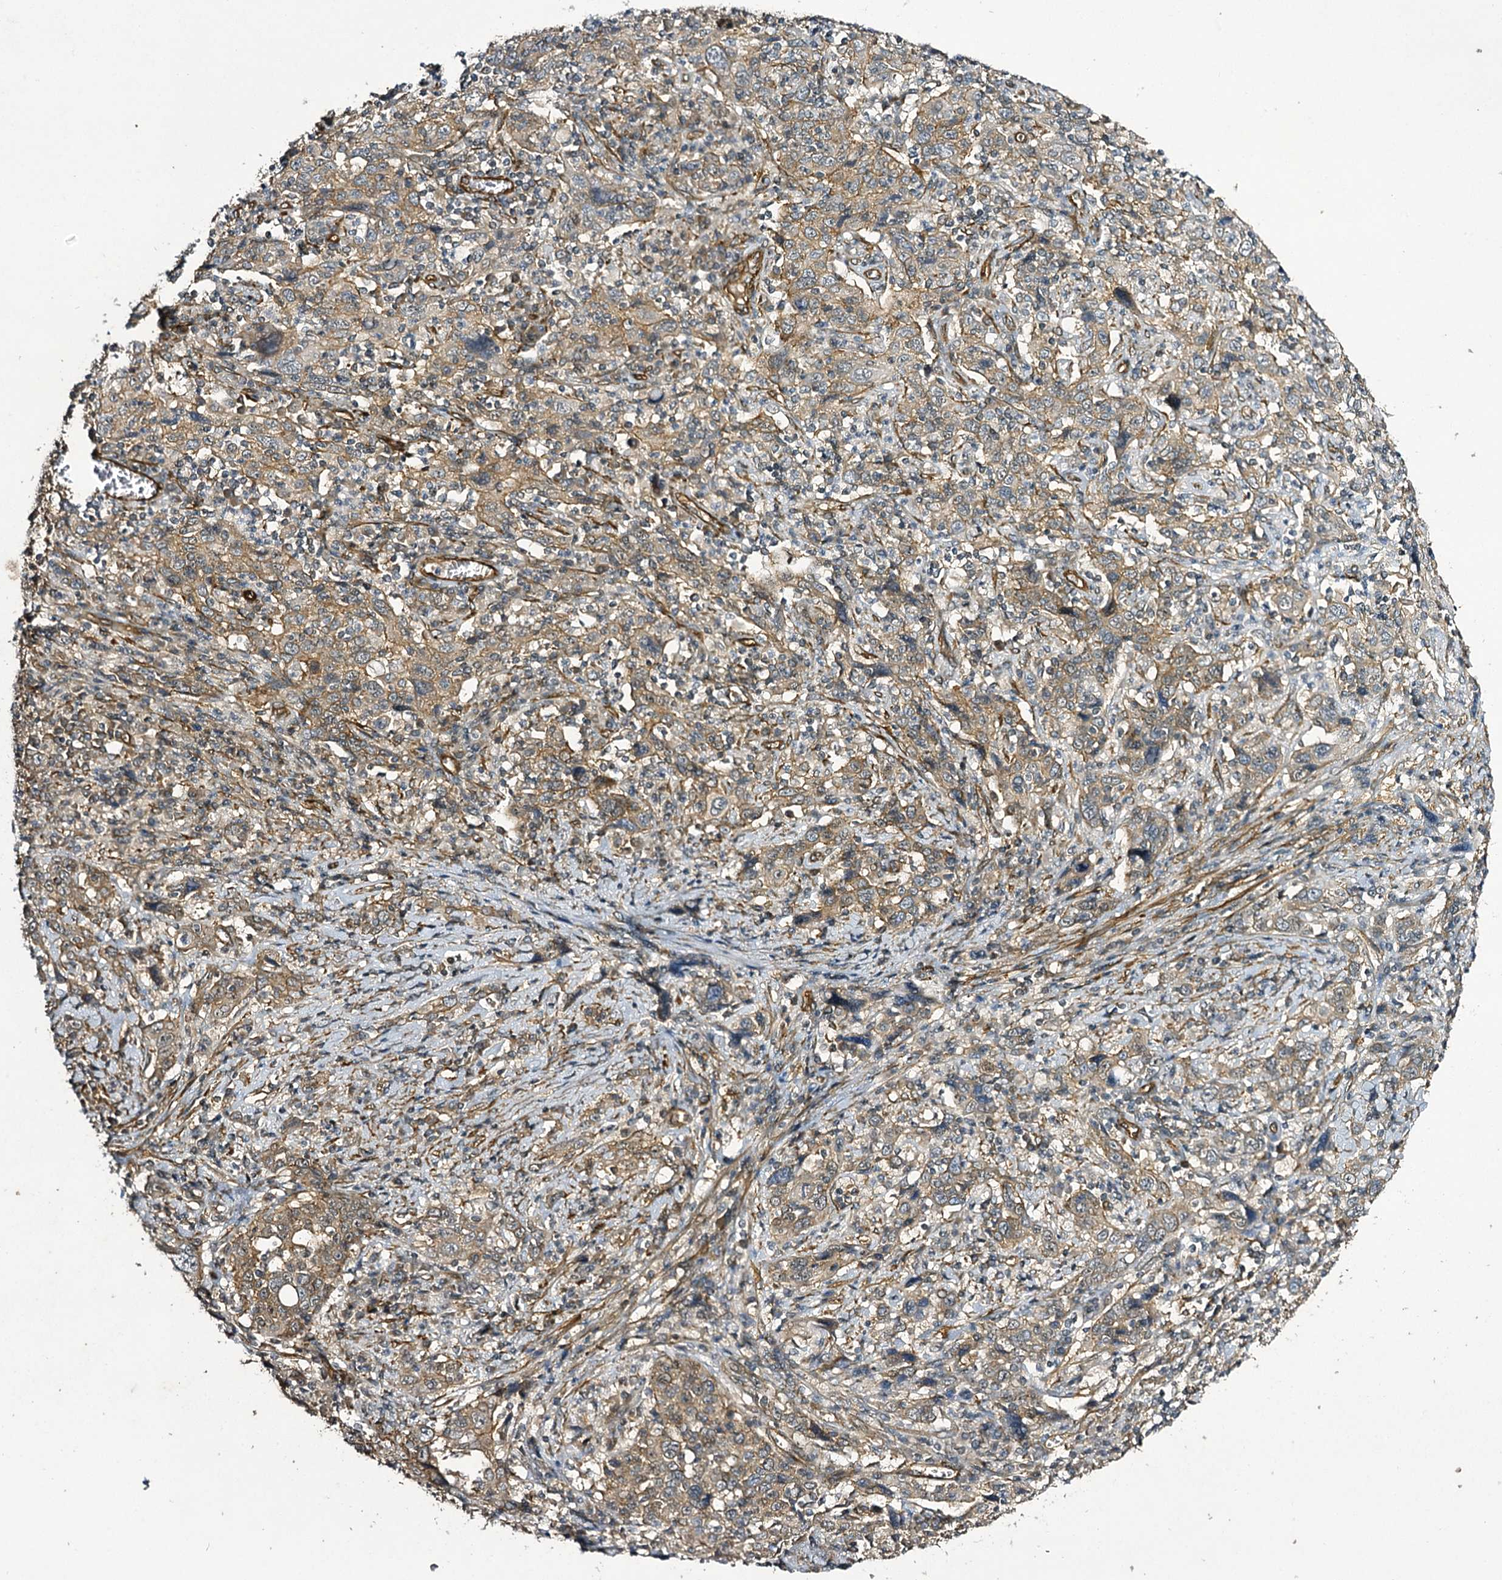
{"staining": {"intensity": "weak", "quantity": ">75%", "location": "cytoplasmic/membranous"}, "tissue": "cervical cancer", "cell_type": "Tumor cells", "image_type": "cancer", "snomed": [{"axis": "morphology", "description": "Squamous cell carcinoma, NOS"}, {"axis": "topography", "description": "Cervix"}], "caption": "Human cervical cancer (squamous cell carcinoma) stained for a protein (brown) demonstrates weak cytoplasmic/membranous positive positivity in about >75% of tumor cells.", "gene": "MYO1C", "patient": {"sex": "female", "age": 46}}